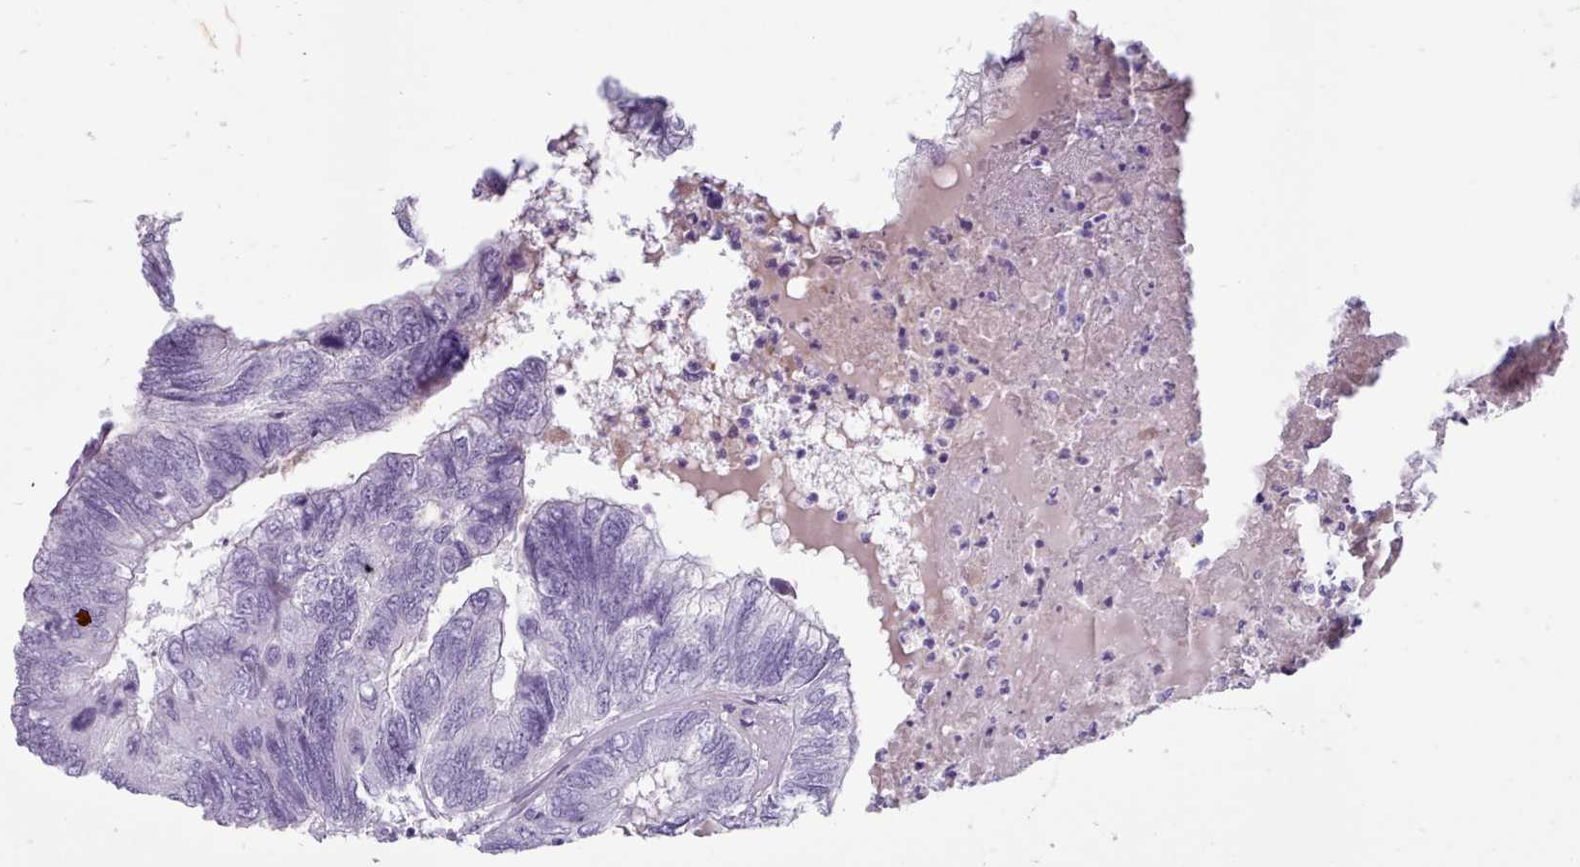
{"staining": {"intensity": "negative", "quantity": "none", "location": "none"}, "tissue": "colorectal cancer", "cell_type": "Tumor cells", "image_type": "cancer", "snomed": [{"axis": "morphology", "description": "Adenocarcinoma, NOS"}, {"axis": "topography", "description": "Colon"}], "caption": "Tumor cells are negative for brown protein staining in colorectal cancer.", "gene": "ZNF43", "patient": {"sex": "female", "age": 67}}